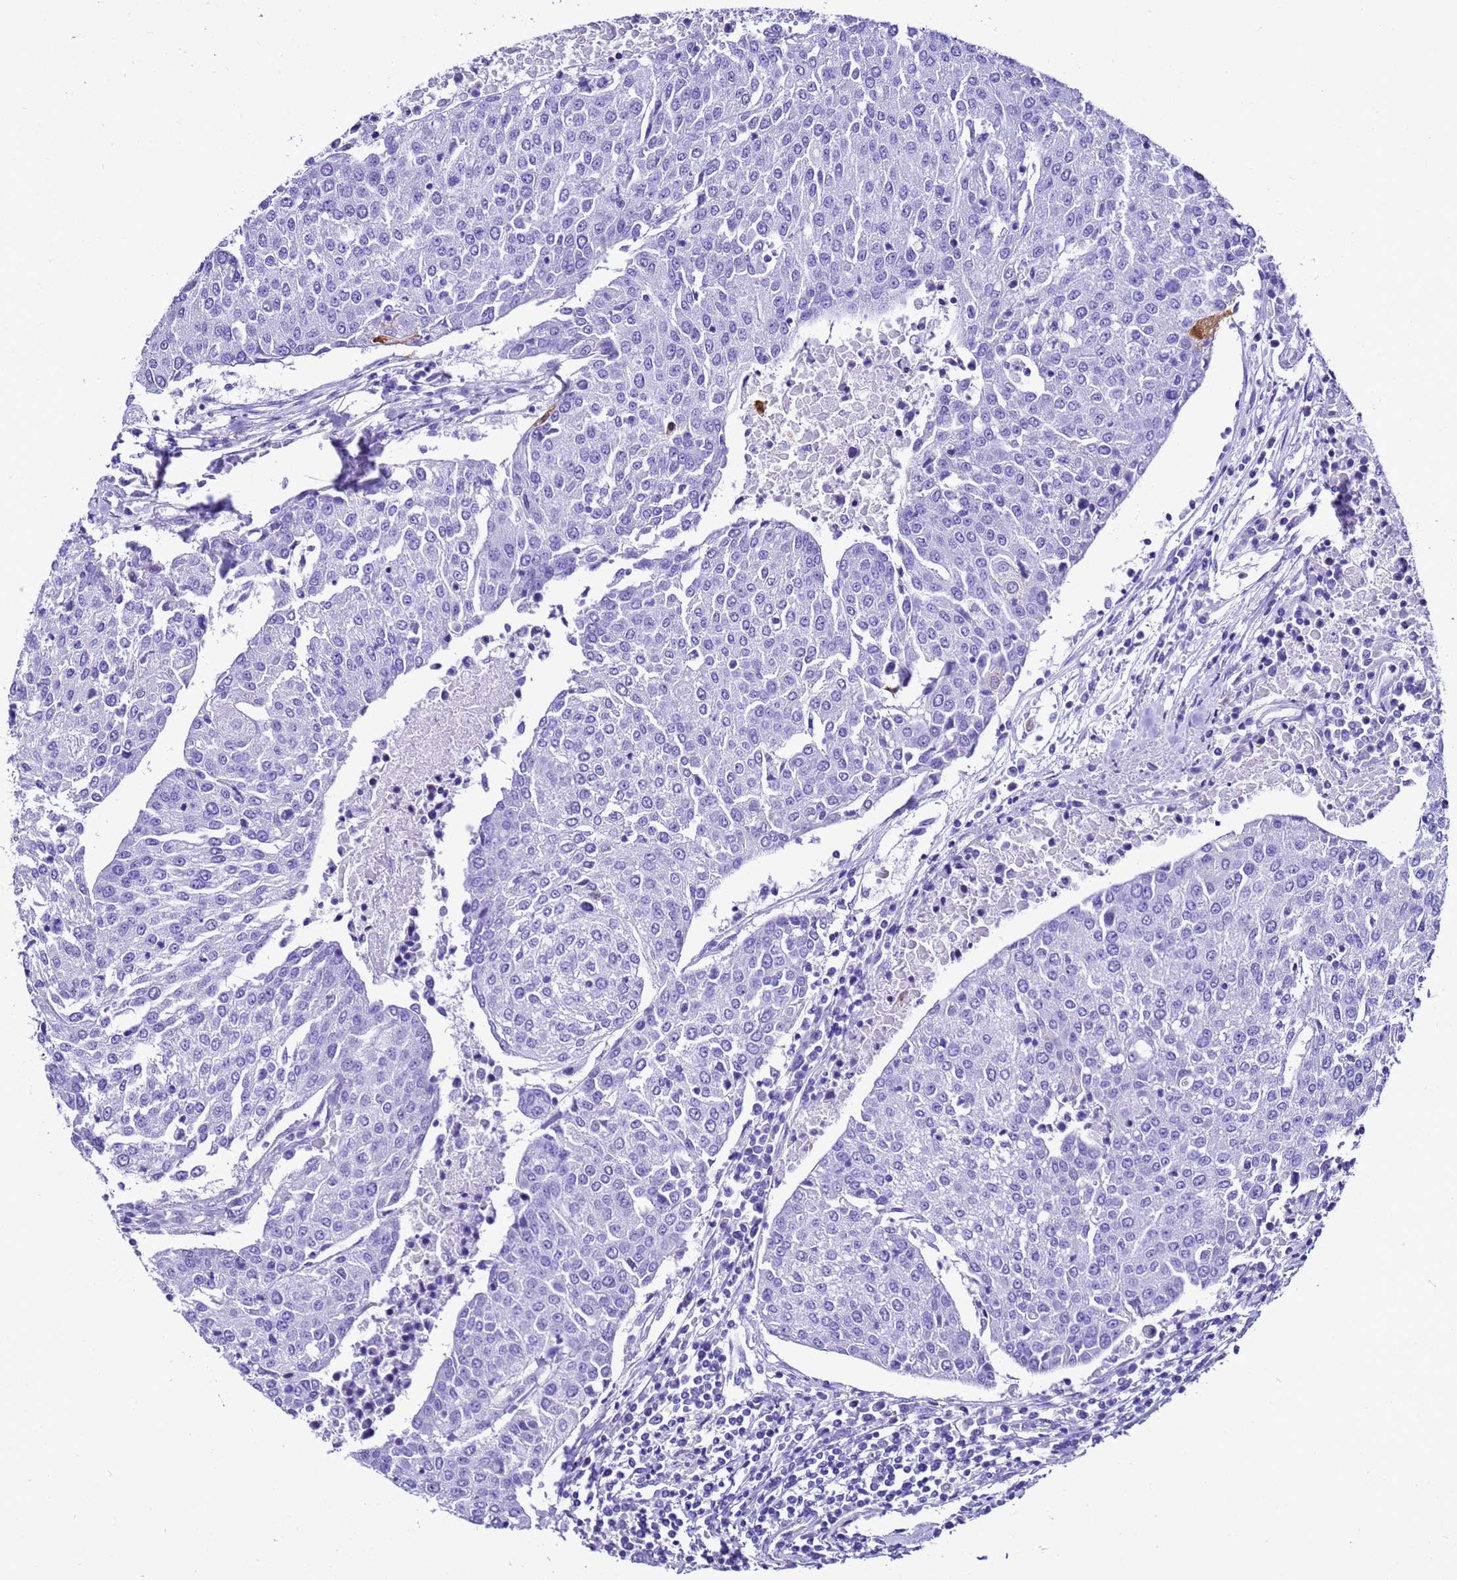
{"staining": {"intensity": "negative", "quantity": "none", "location": "none"}, "tissue": "urothelial cancer", "cell_type": "Tumor cells", "image_type": "cancer", "snomed": [{"axis": "morphology", "description": "Urothelial carcinoma, High grade"}, {"axis": "topography", "description": "Urinary bladder"}], "caption": "This histopathology image is of urothelial cancer stained with immunohistochemistry to label a protein in brown with the nuclei are counter-stained blue. There is no staining in tumor cells. (DAB (3,3'-diaminobenzidine) IHC visualized using brightfield microscopy, high magnification).", "gene": "UGT2B10", "patient": {"sex": "female", "age": 85}}